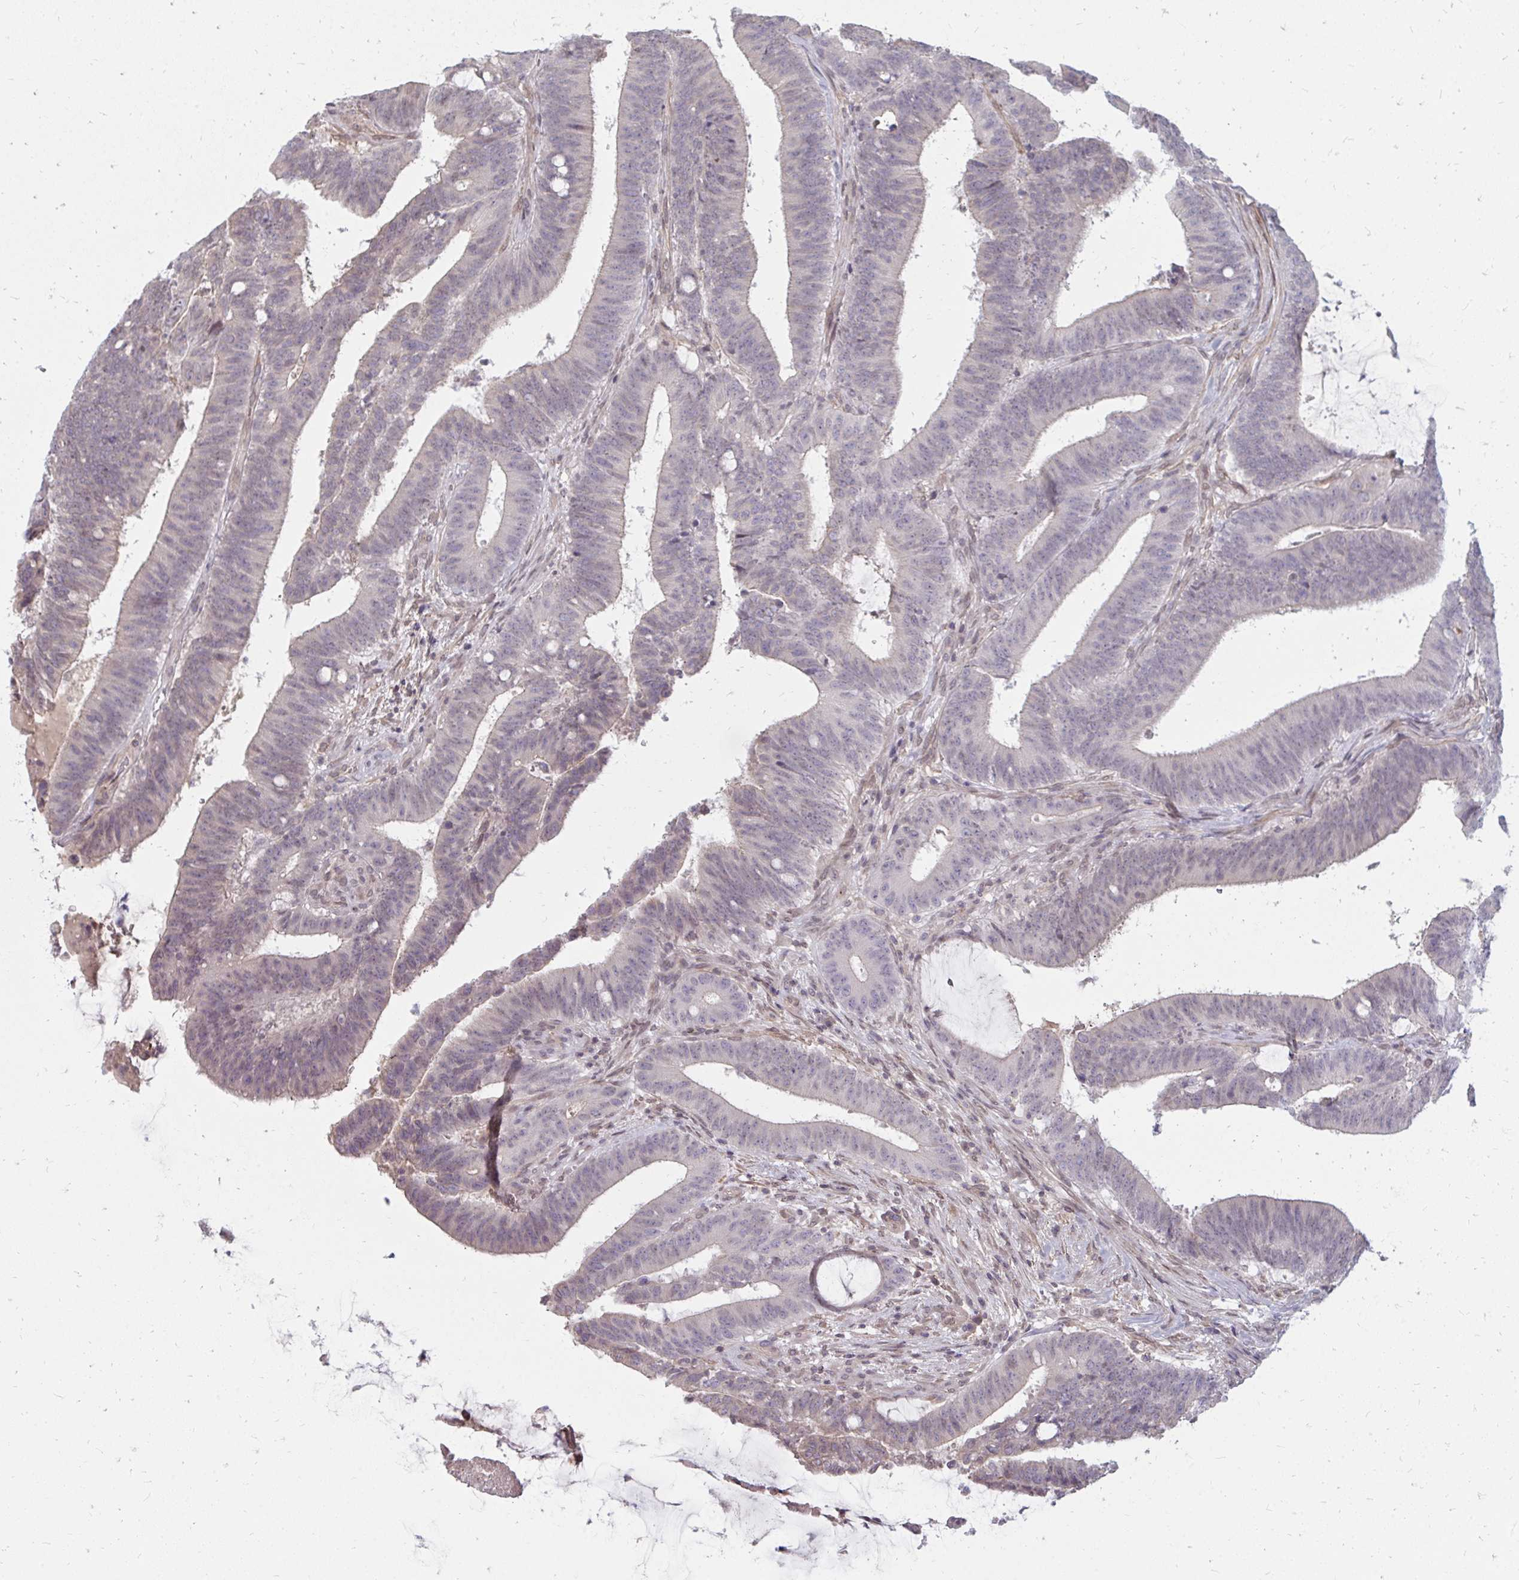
{"staining": {"intensity": "negative", "quantity": "none", "location": "none"}, "tissue": "colorectal cancer", "cell_type": "Tumor cells", "image_type": "cancer", "snomed": [{"axis": "morphology", "description": "Adenocarcinoma, NOS"}, {"axis": "topography", "description": "Colon"}], "caption": "Colorectal adenocarcinoma stained for a protein using immunohistochemistry (IHC) reveals no expression tumor cells.", "gene": "GPC5", "patient": {"sex": "female", "age": 43}}